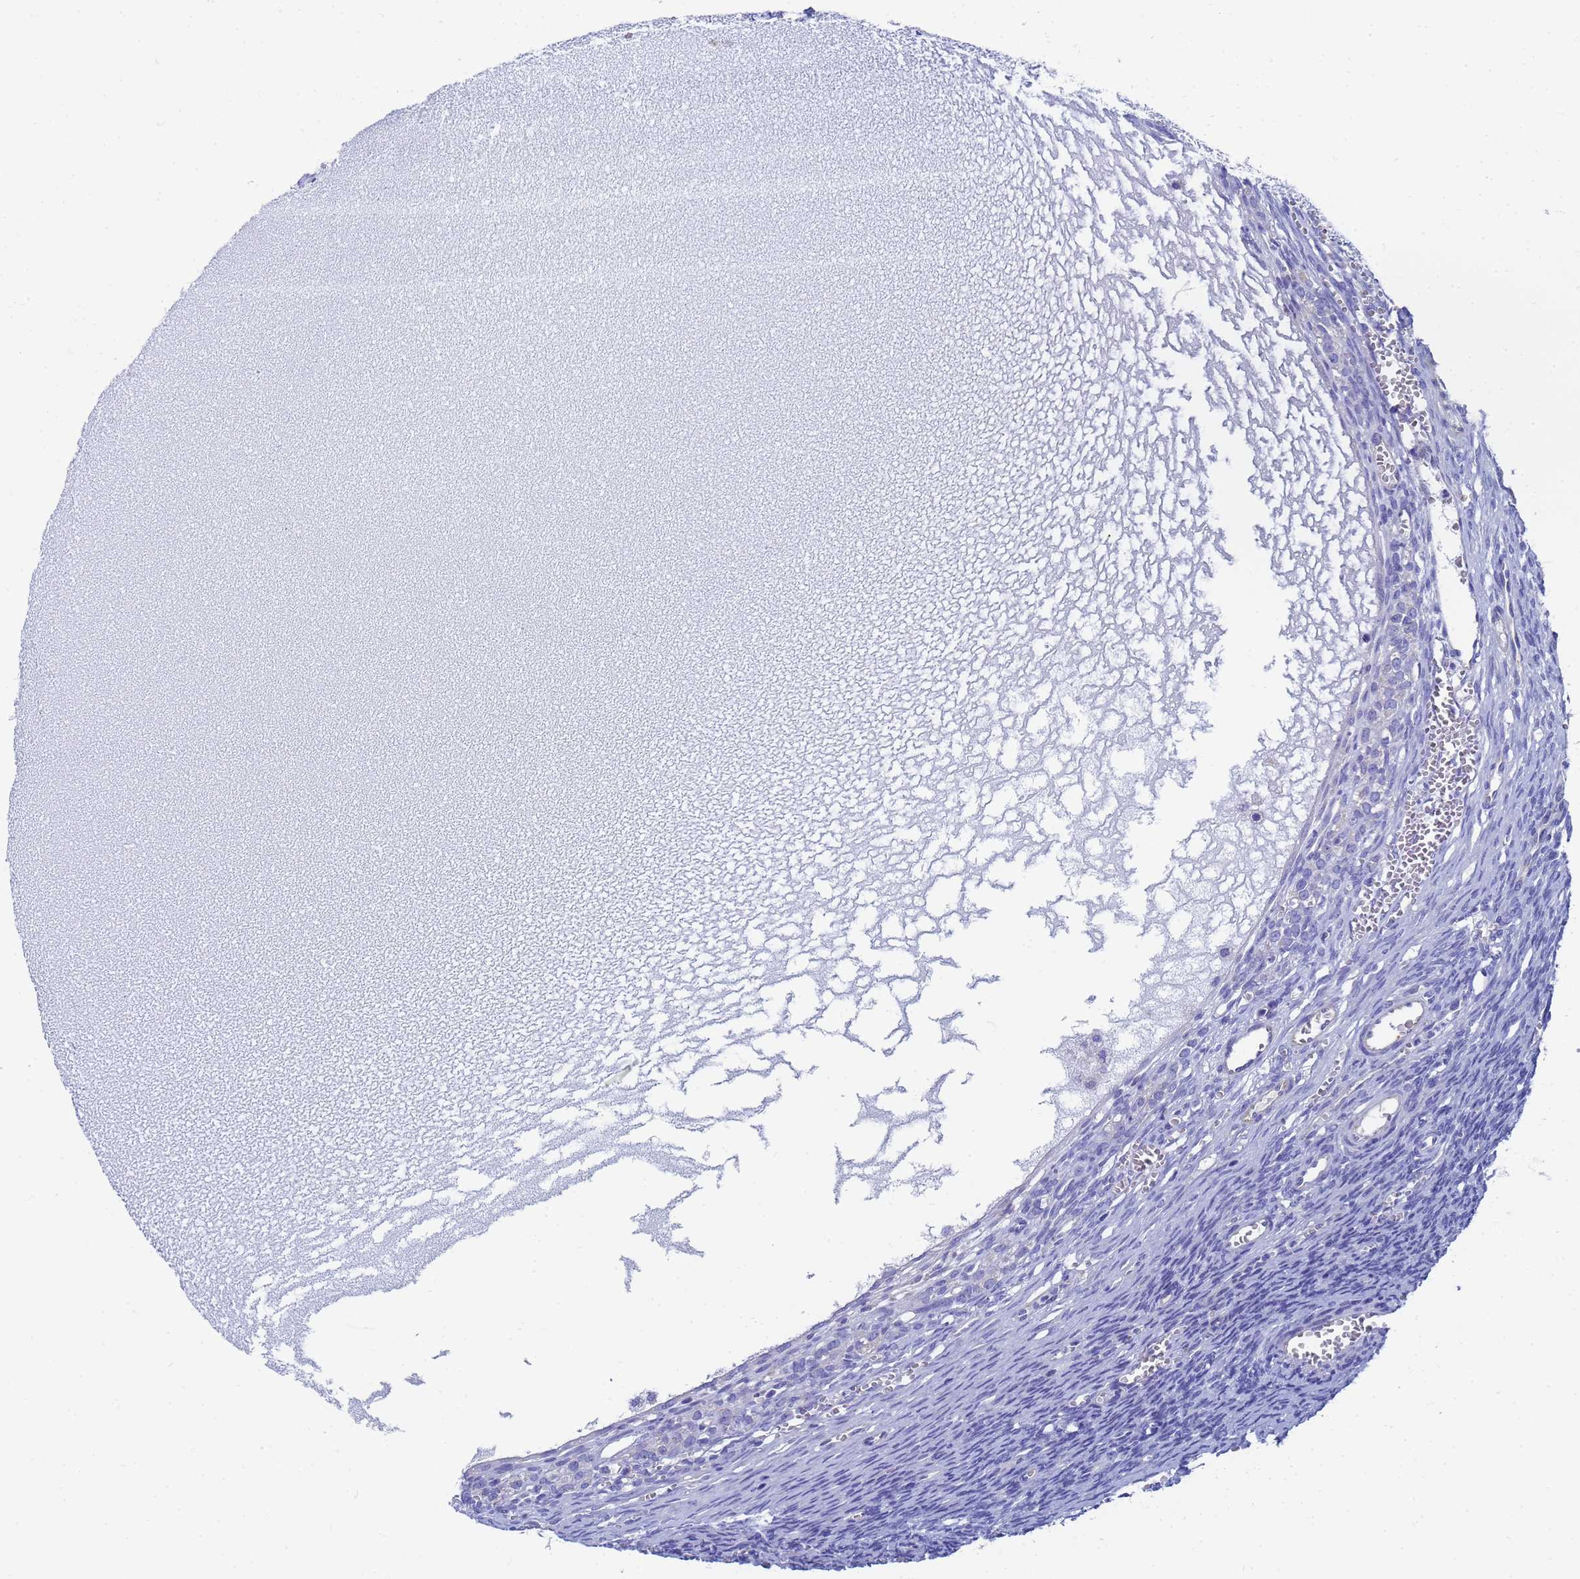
{"staining": {"intensity": "negative", "quantity": "none", "location": "none"}, "tissue": "ovary", "cell_type": "Ovarian stroma cells", "image_type": "normal", "snomed": [{"axis": "morphology", "description": "Normal tissue, NOS"}, {"axis": "topography", "description": "Ovary"}], "caption": "Ovary was stained to show a protein in brown. There is no significant positivity in ovarian stroma cells. The staining was performed using DAB (3,3'-diaminobenzidine) to visualize the protein expression in brown, while the nuclei were stained in blue with hematoxylin (Magnification: 20x).", "gene": "TM4SF4", "patient": {"sex": "female", "age": 39}}